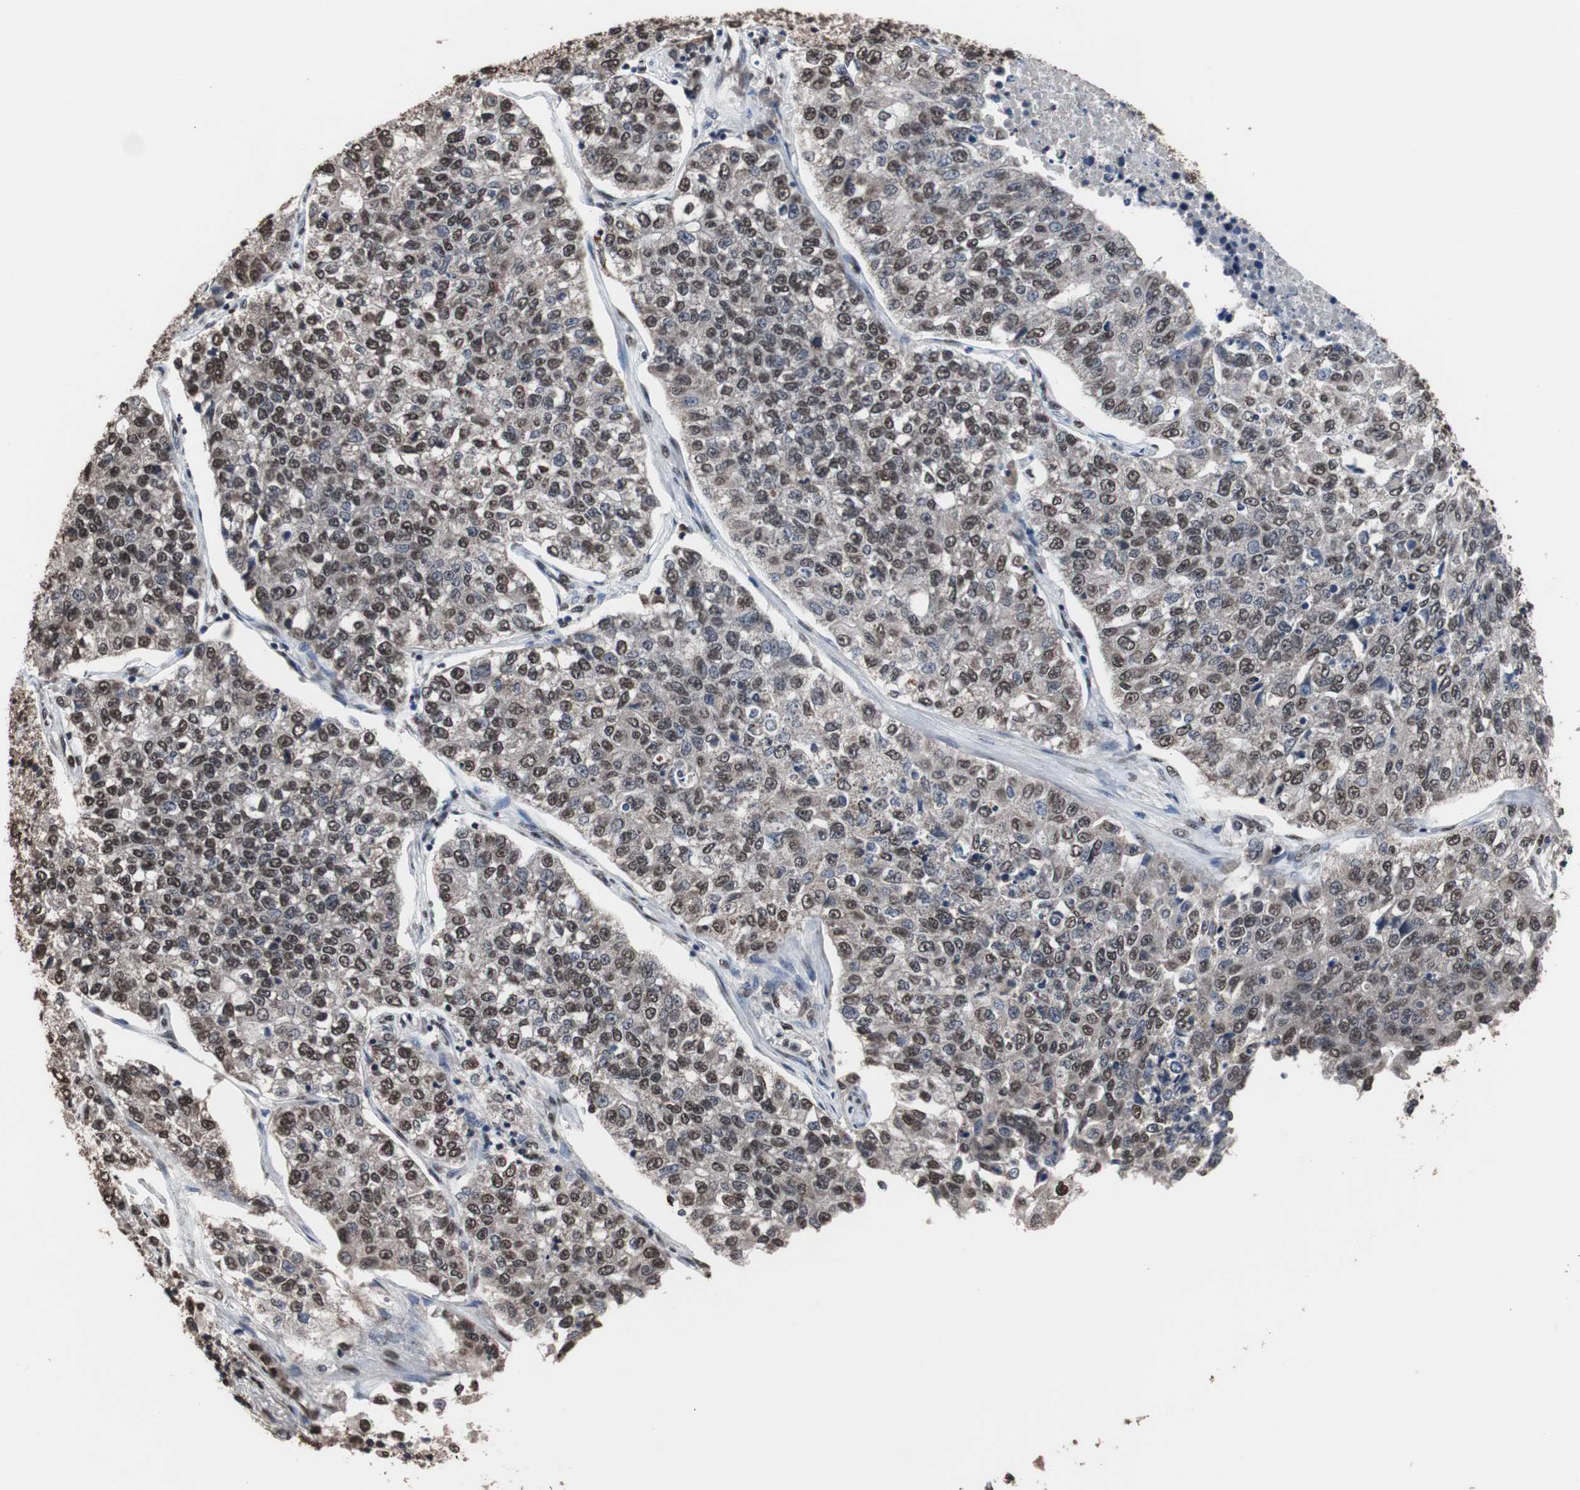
{"staining": {"intensity": "moderate", "quantity": ">75%", "location": "nuclear"}, "tissue": "lung cancer", "cell_type": "Tumor cells", "image_type": "cancer", "snomed": [{"axis": "morphology", "description": "Adenocarcinoma, NOS"}, {"axis": "topography", "description": "Lung"}], "caption": "A brown stain highlights moderate nuclear staining of a protein in human lung cancer (adenocarcinoma) tumor cells.", "gene": "MED27", "patient": {"sex": "male", "age": 49}}